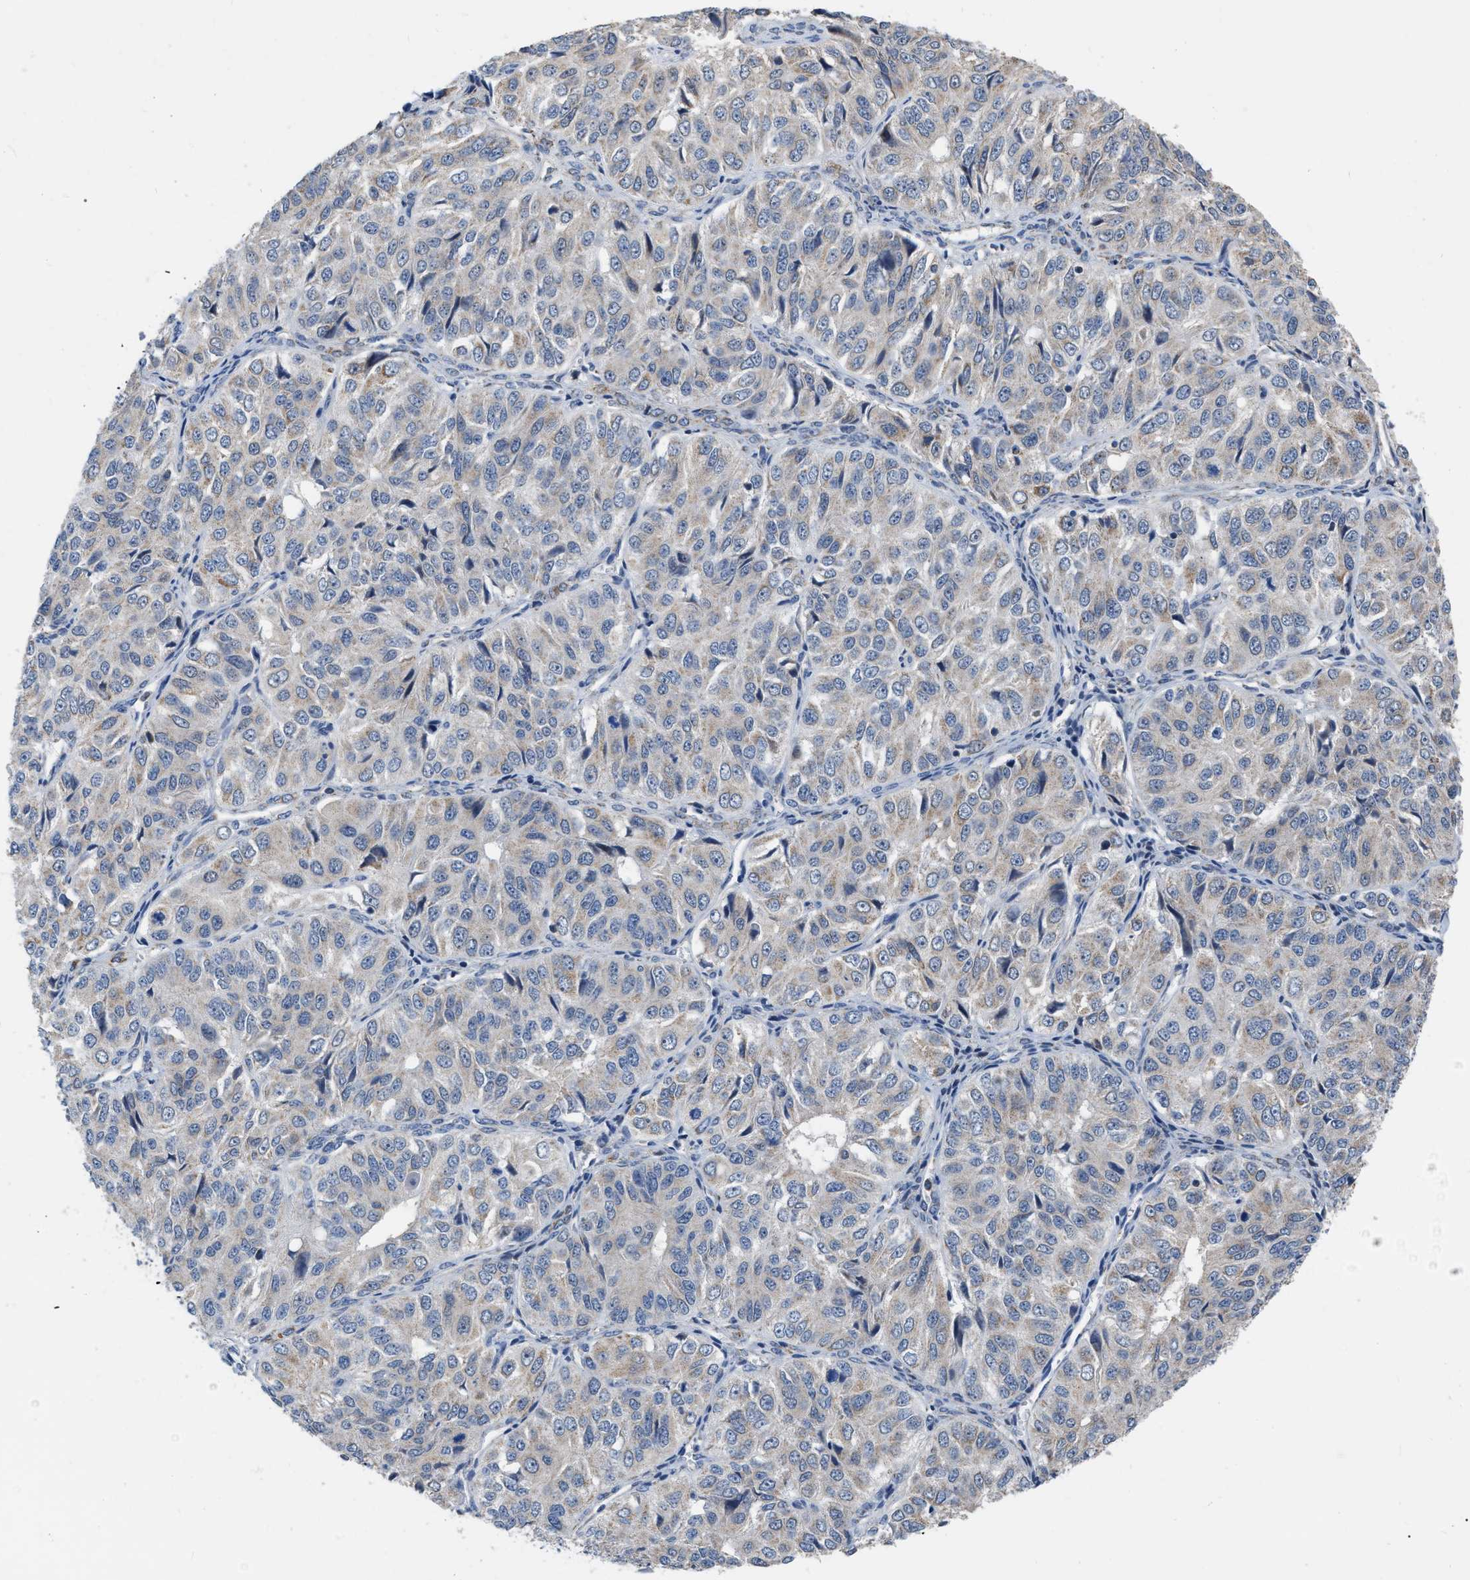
{"staining": {"intensity": "negative", "quantity": "none", "location": "none"}, "tissue": "ovarian cancer", "cell_type": "Tumor cells", "image_type": "cancer", "snomed": [{"axis": "morphology", "description": "Carcinoma, endometroid"}, {"axis": "topography", "description": "Ovary"}], "caption": "Immunohistochemistry of endometroid carcinoma (ovarian) reveals no expression in tumor cells.", "gene": "DDX56", "patient": {"sex": "female", "age": 51}}